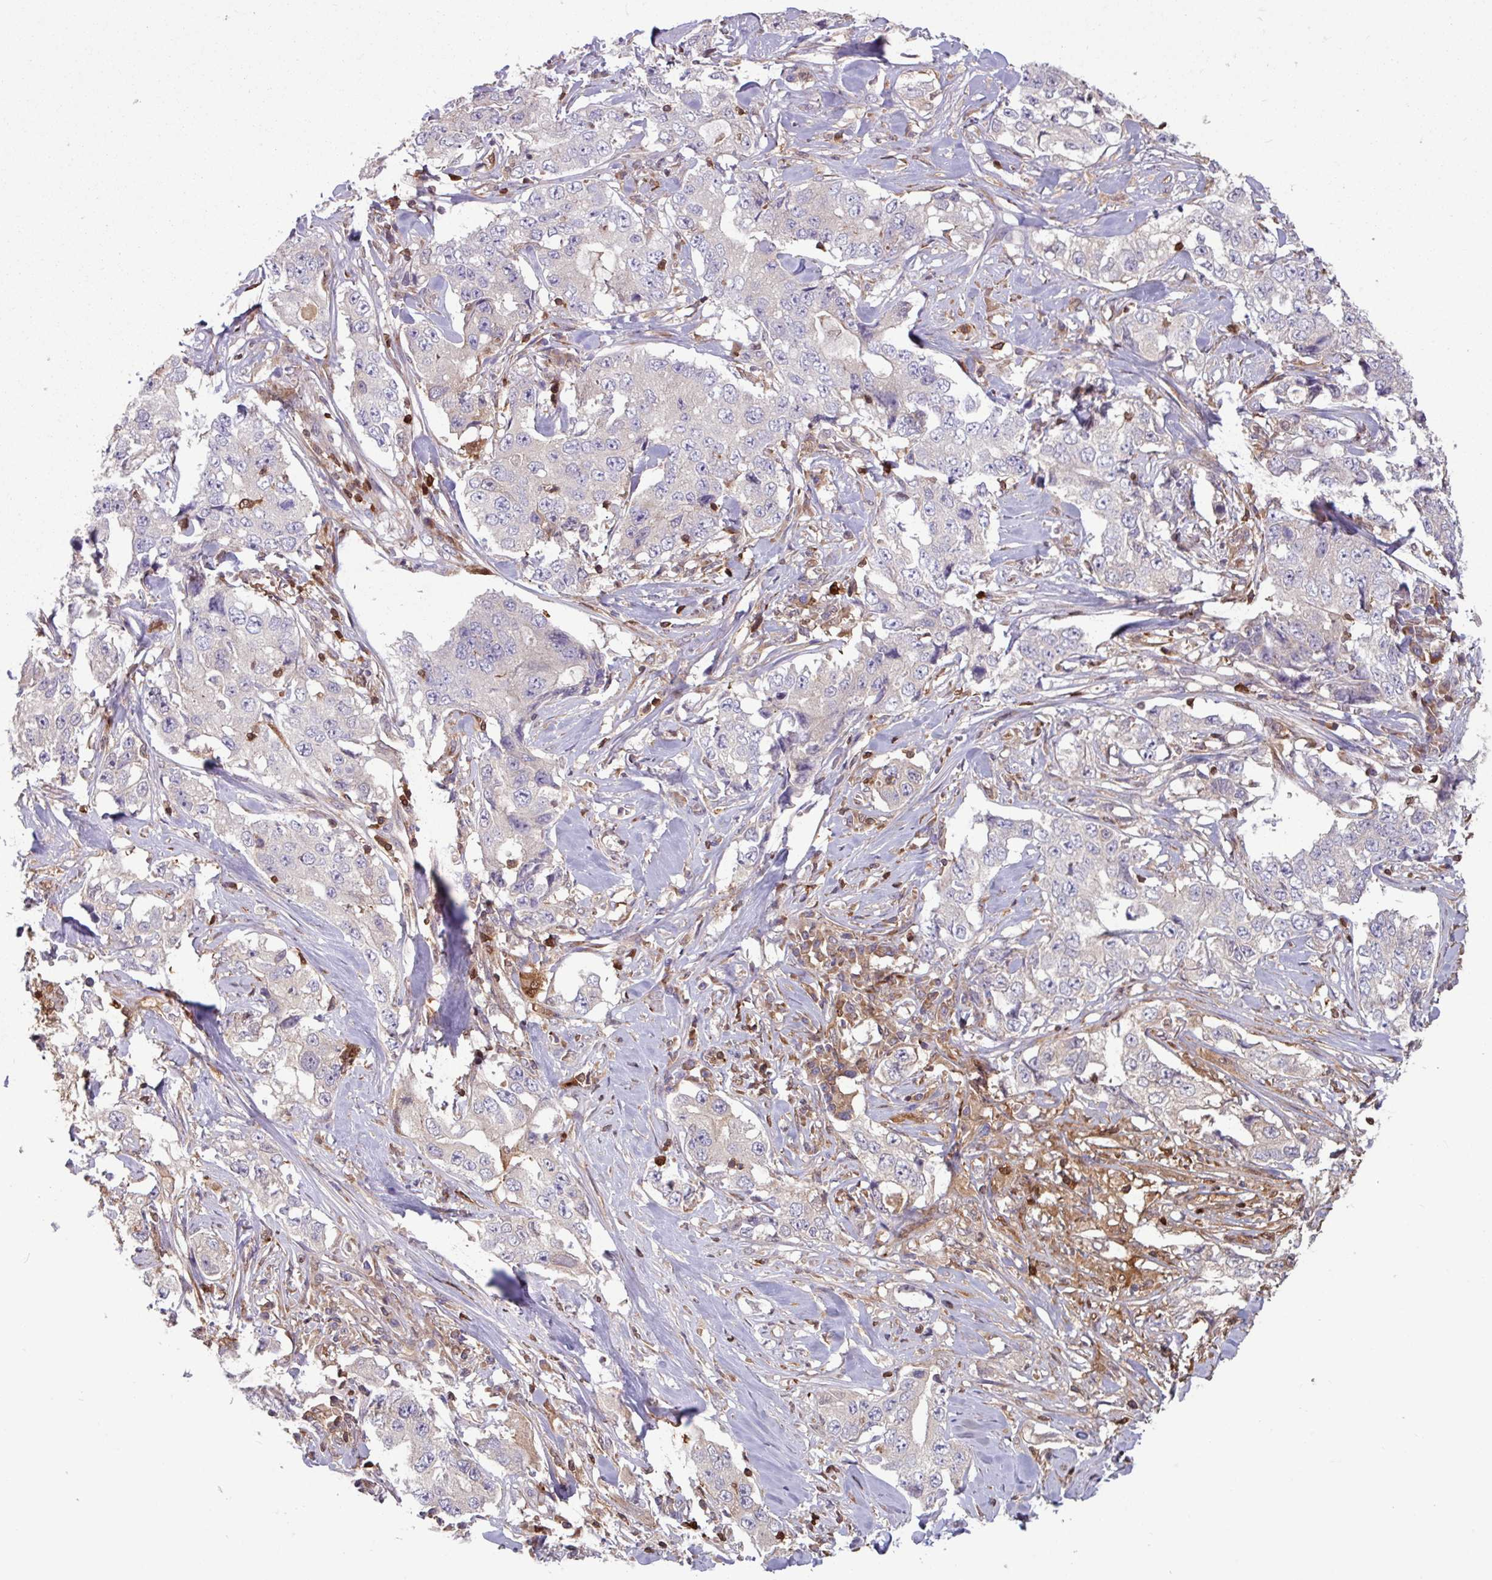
{"staining": {"intensity": "weak", "quantity": "<25%", "location": "cytoplasmic/membranous"}, "tissue": "lung cancer", "cell_type": "Tumor cells", "image_type": "cancer", "snomed": [{"axis": "morphology", "description": "Adenocarcinoma, NOS"}, {"axis": "topography", "description": "Lung"}], "caption": "Immunohistochemical staining of lung adenocarcinoma shows no significant positivity in tumor cells.", "gene": "SEC61G", "patient": {"sex": "female", "age": 51}}